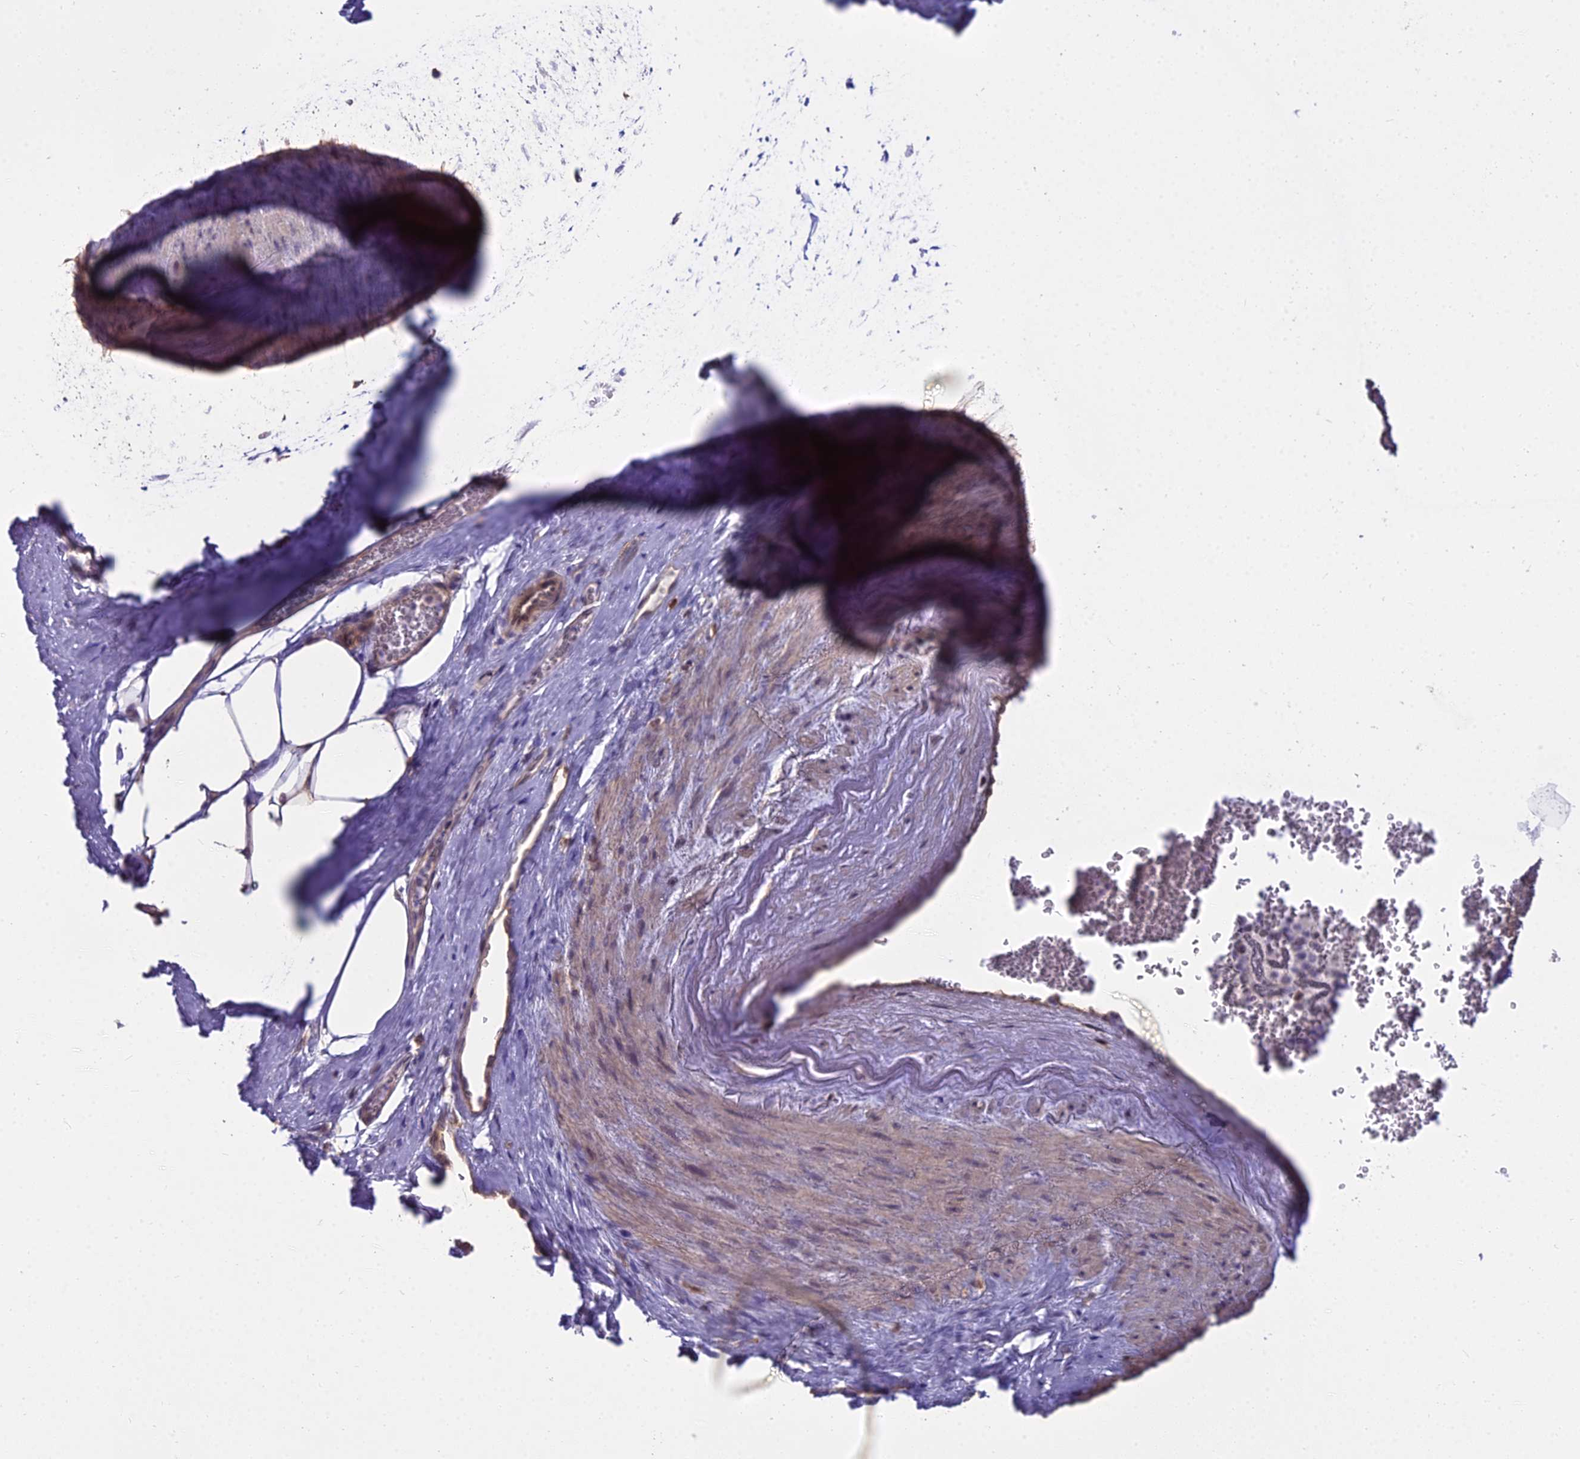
{"staining": {"intensity": "weak", "quantity": "25%-75%", "location": "cytoplasmic/membranous"}, "tissue": "adipose tissue", "cell_type": "Adipocytes", "image_type": "normal", "snomed": [{"axis": "morphology", "description": "Normal tissue, NOS"}, {"axis": "morphology", "description": "Adenocarcinoma, Low grade"}, {"axis": "topography", "description": "Prostate"}, {"axis": "topography", "description": "Peripheral nerve tissue"}], "caption": "Immunohistochemical staining of normal adipose tissue displays weak cytoplasmic/membranous protein positivity in about 25%-75% of adipocytes. Using DAB (brown) and hematoxylin (blue) stains, captured at high magnification using brightfield microscopy.", "gene": "BLNK", "patient": {"sex": "male", "age": 63}}